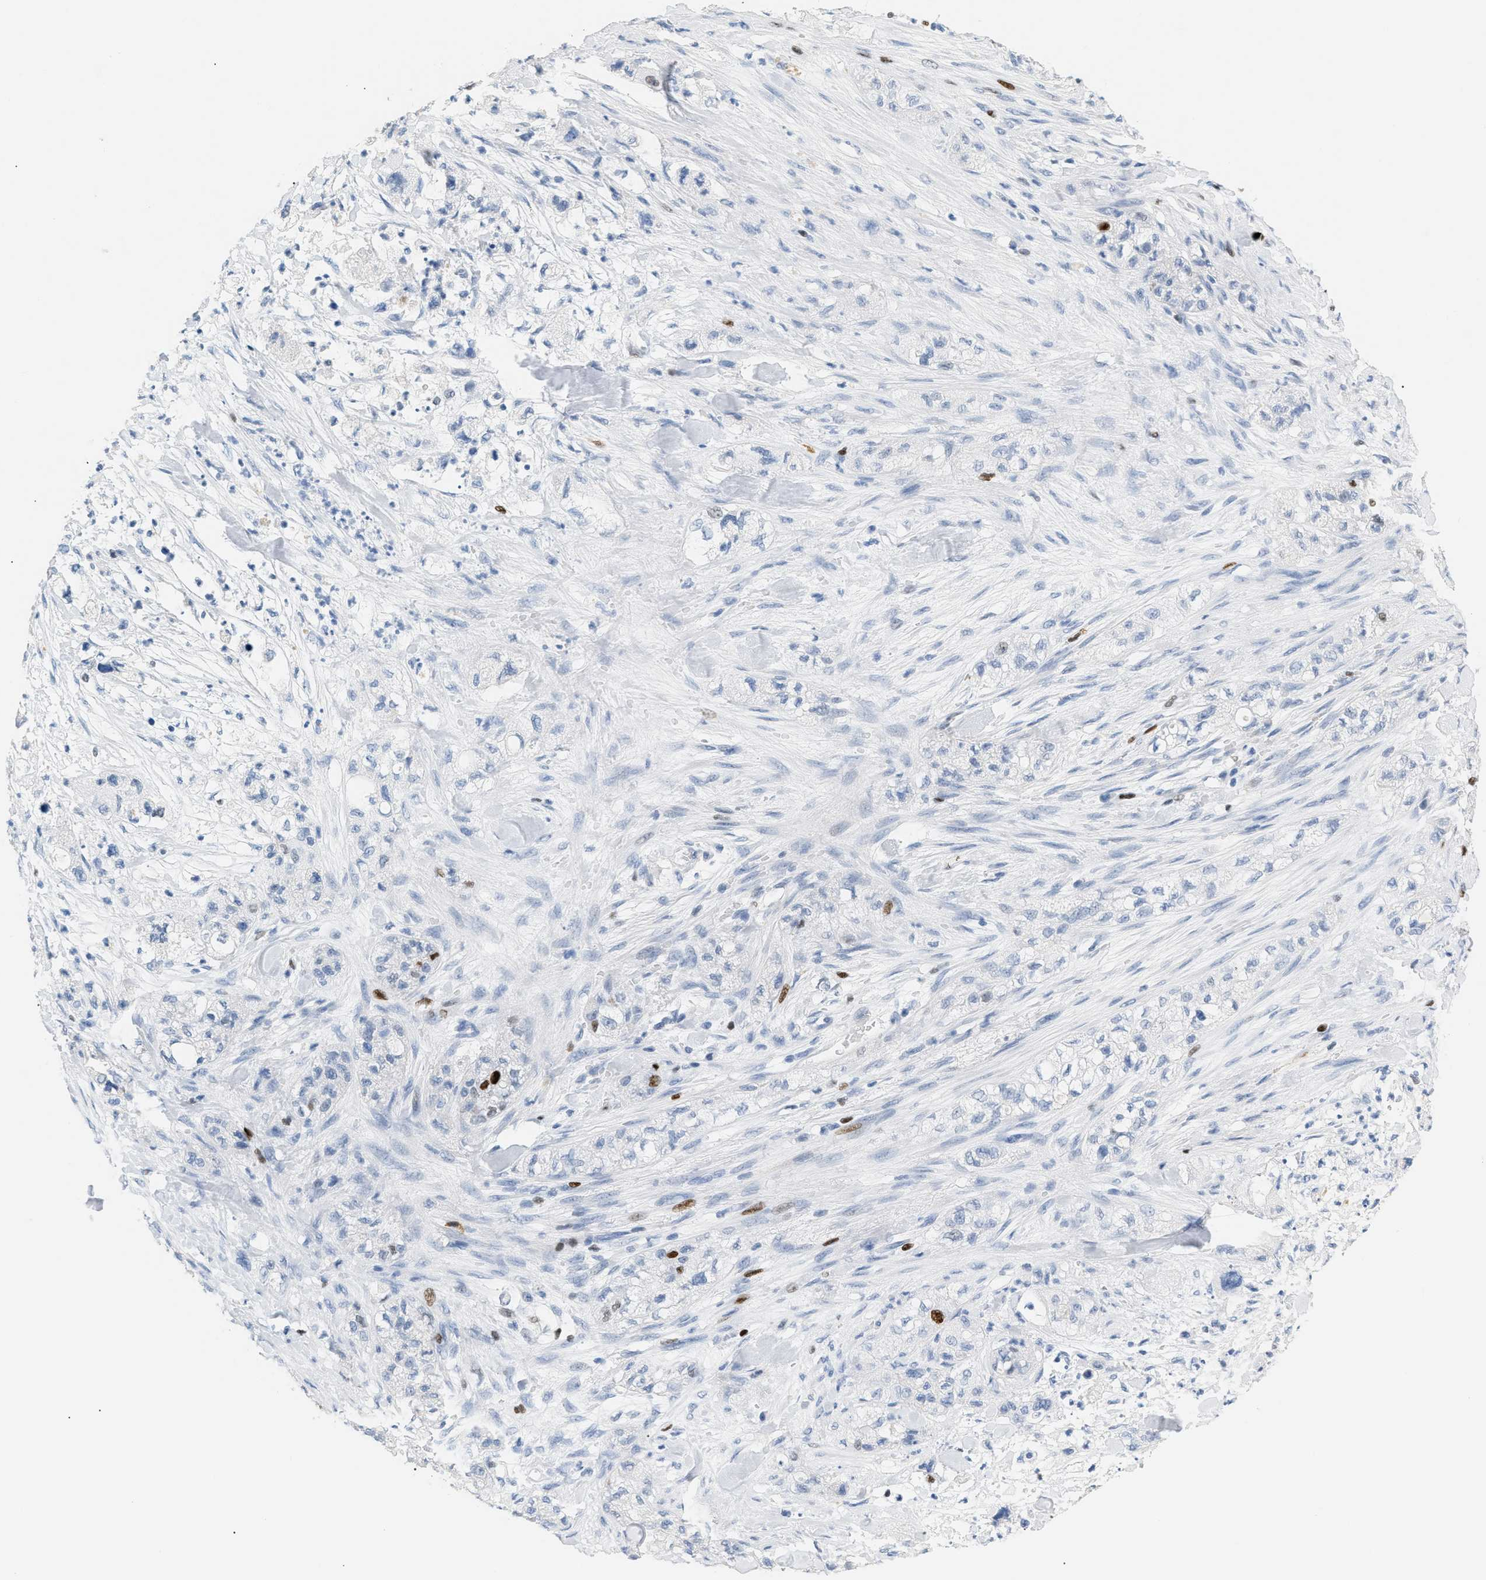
{"staining": {"intensity": "moderate", "quantity": "<25%", "location": "nuclear"}, "tissue": "pancreatic cancer", "cell_type": "Tumor cells", "image_type": "cancer", "snomed": [{"axis": "morphology", "description": "Adenocarcinoma, NOS"}, {"axis": "topography", "description": "Pancreas"}], "caption": "Immunohistochemical staining of human pancreatic adenocarcinoma demonstrates moderate nuclear protein expression in approximately <25% of tumor cells. (DAB (3,3'-diaminobenzidine) = brown stain, brightfield microscopy at high magnification).", "gene": "MCM7", "patient": {"sex": "female", "age": 78}}